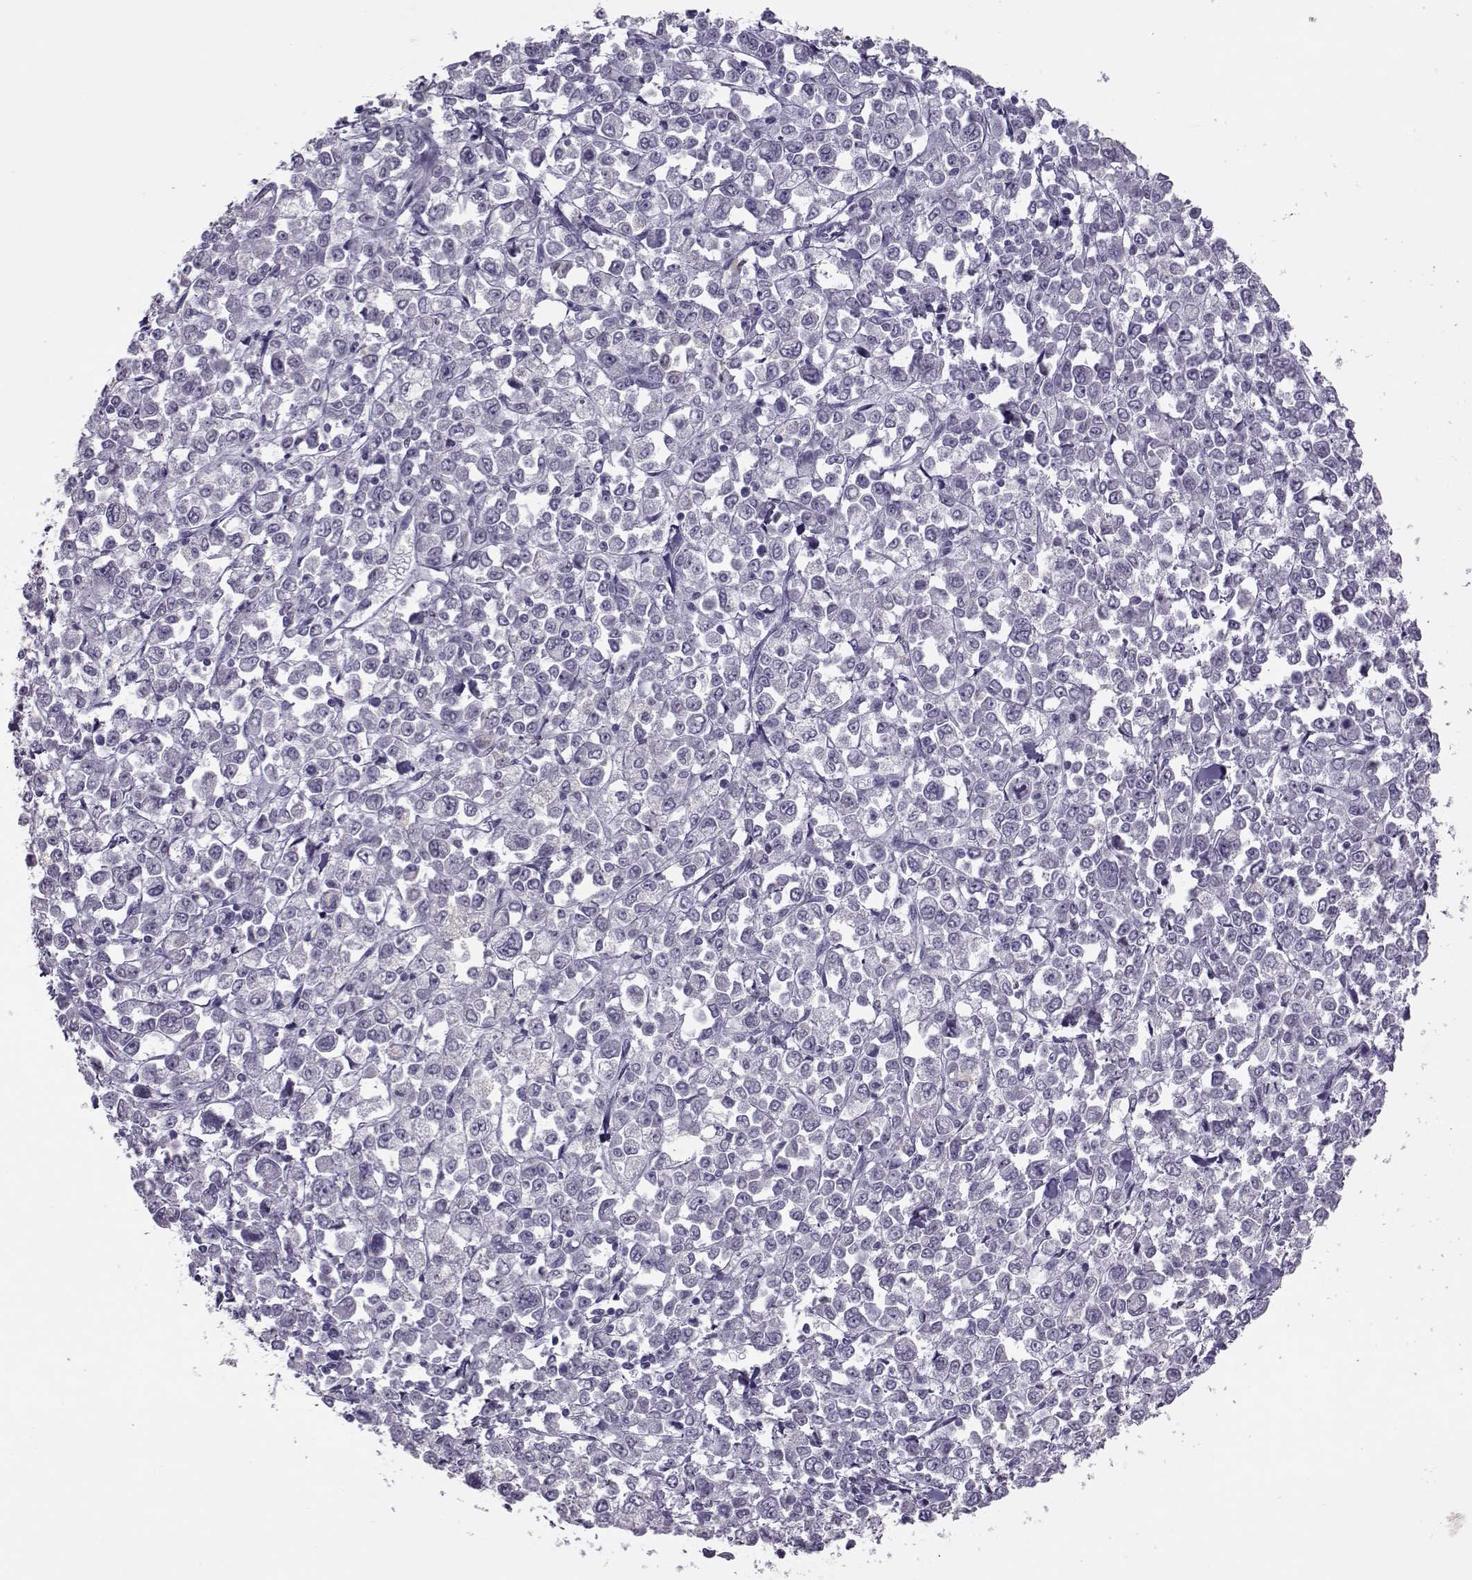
{"staining": {"intensity": "negative", "quantity": "none", "location": "none"}, "tissue": "stomach cancer", "cell_type": "Tumor cells", "image_type": "cancer", "snomed": [{"axis": "morphology", "description": "Adenocarcinoma, NOS"}, {"axis": "topography", "description": "Stomach, upper"}], "caption": "Tumor cells show no significant expression in adenocarcinoma (stomach).", "gene": "ASRGL1", "patient": {"sex": "male", "age": 70}}